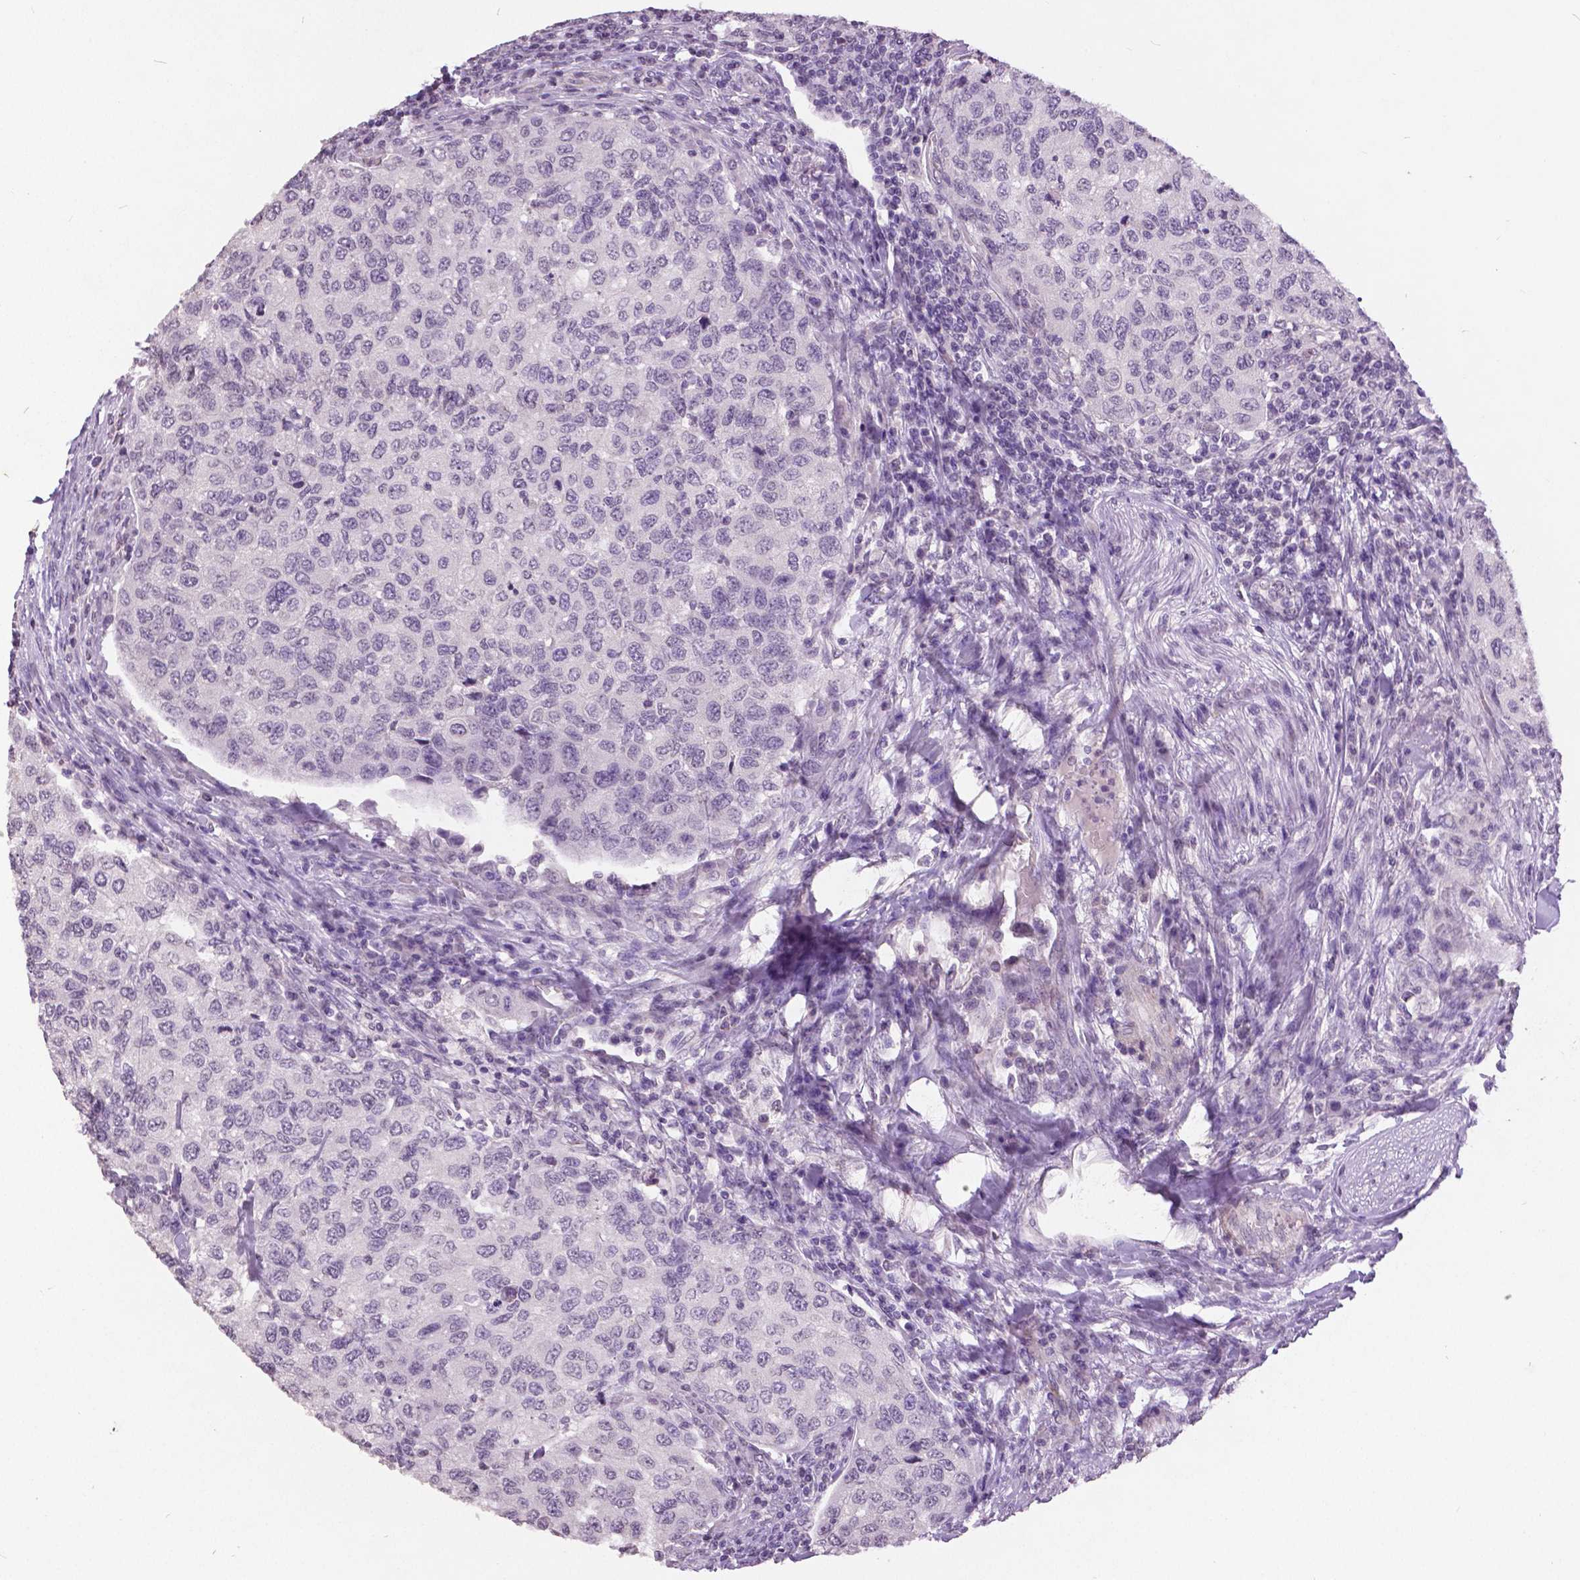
{"staining": {"intensity": "negative", "quantity": "none", "location": "none"}, "tissue": "urothelial cancer", "cell_type": "Tumor cells", "image_type": "cancer", "snomed": [{"axis": "morphology", "description": "Urothelial carcinoma, High grade"}, {"axis": "topography", "description": "Urinary bladder"}], "caption": "Immunohistochemistry (IHC) image of neoplastic tissue: high-grade urothelial carcinoma stained with DAB (3,3'-diaminobenzidine) demonstrates no significant protein positivity in tumor cells. (DAB IHC, high magnification).", "gene": "GRIN2A", "patient": {"sex": "female", "age": 78}}